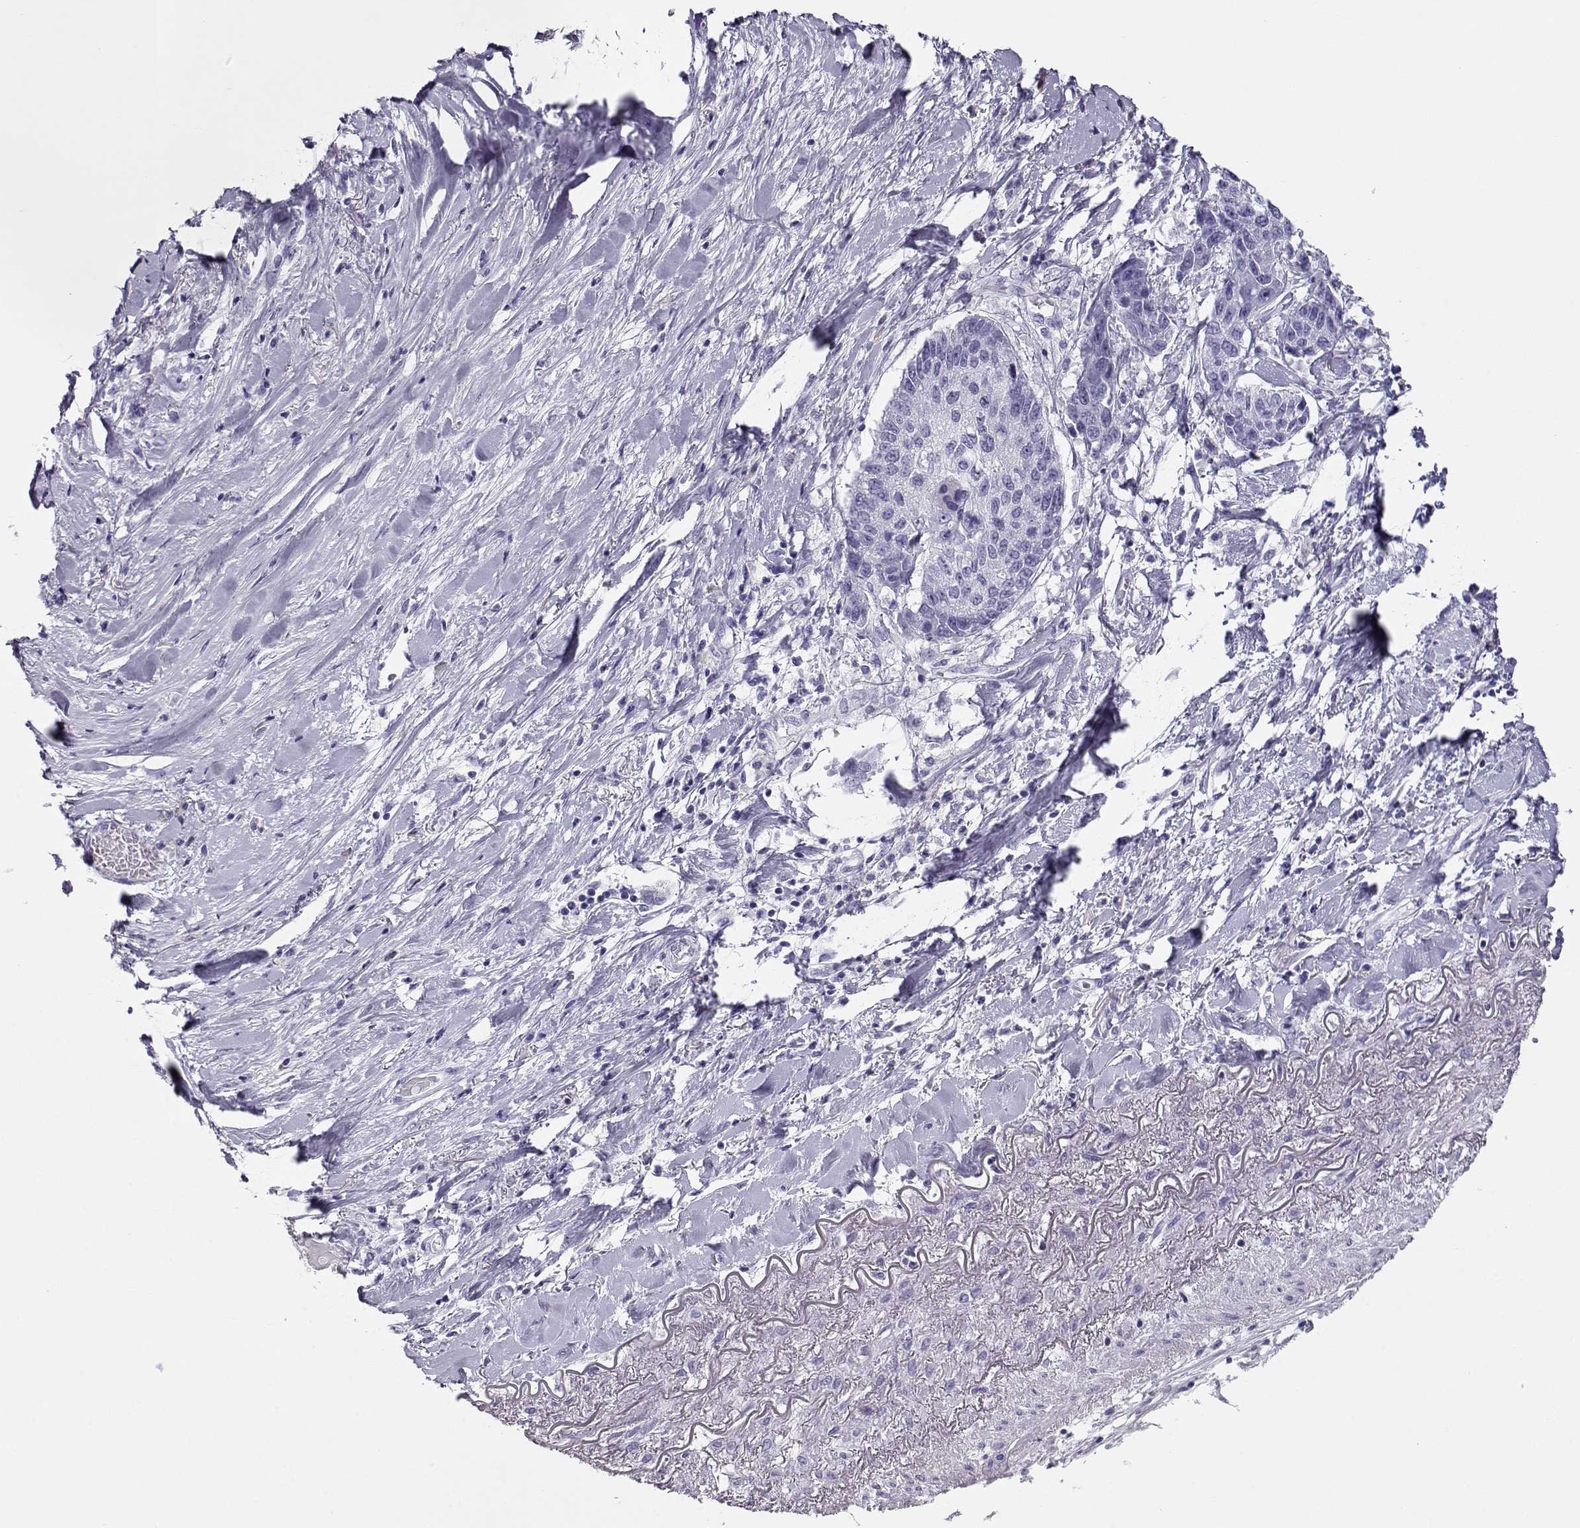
{"staining": {"intensity": "negative", "quantity": "none", "location": "none"}, "tissue": "lung cancer", "cell_type": "Tumor cells", "image_type": "cancer", "snomed": [{"axis": "morphology", "description": "Squamous cell carcinoma, NOS"}, {"axis": "topography", "description": "Lung"}], "caption": "This is a micrograph of immunohistochemistry staining of lung cancer (squamous cell carcinoma), which shows no expression in tumor cells.", "gene": "CRX", "patient": {"sex": "male", "age": 73}}